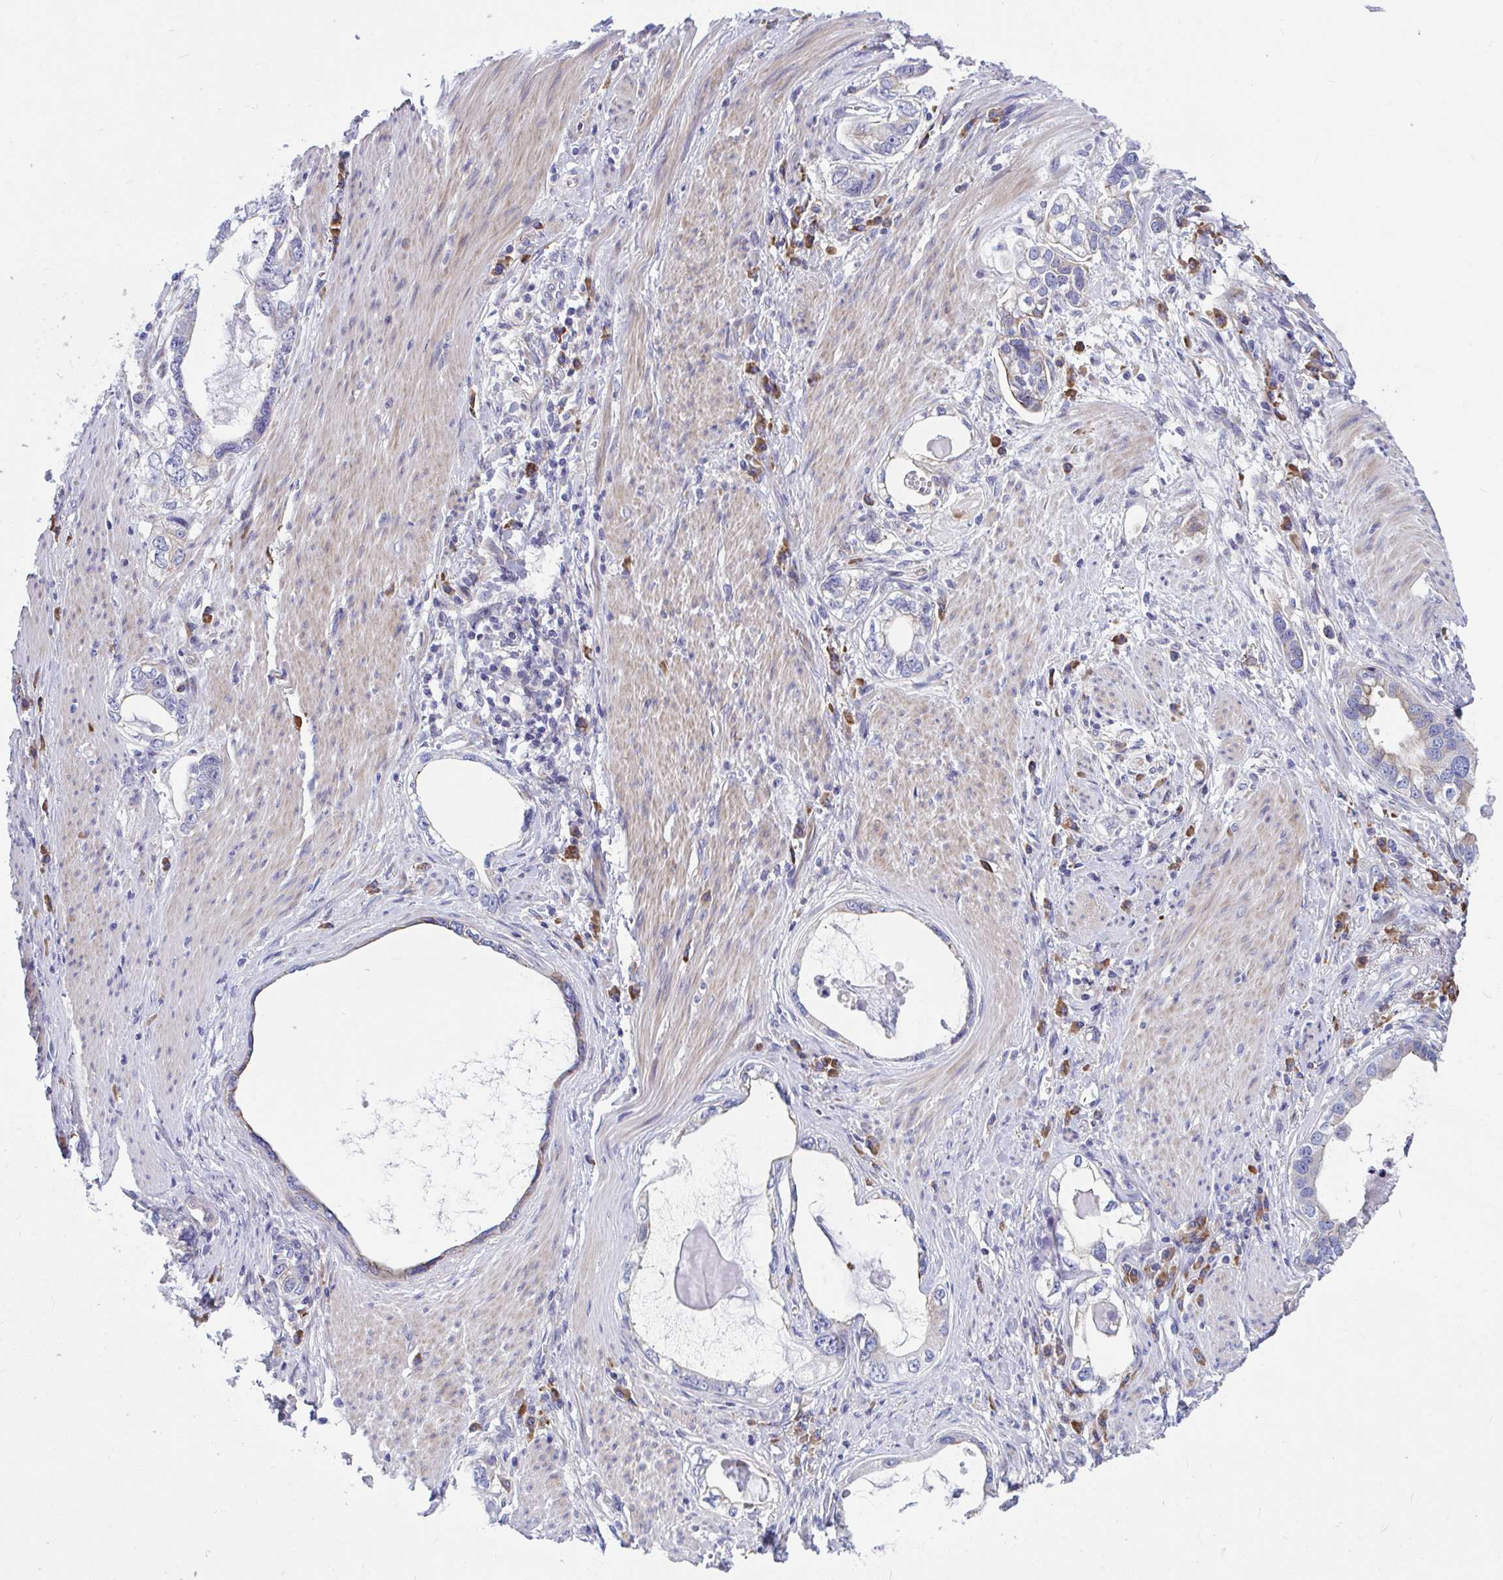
{"staining": {"intensity": "negative", "quantity": "none", "location": "none"}, "tissue": "stomach cancer", "cell_type": "Tumor cells", "image_type": "cancer", "snomed": [{"axis": "morphology", "description": "Adenocarcinoma, NOS"}, {"axis": "topography", "description": "Stomach, lower"}], "caption": "IHC micrograph of neoplastic tissue: stomach cancer (adenocarcinoma) stained with DAB (3,3'-diaminobenzidine) demonstrates no significant protein expression in tumor cells.", "gene": "WBP1", "patient": {"sex": "female", "age": 93}}